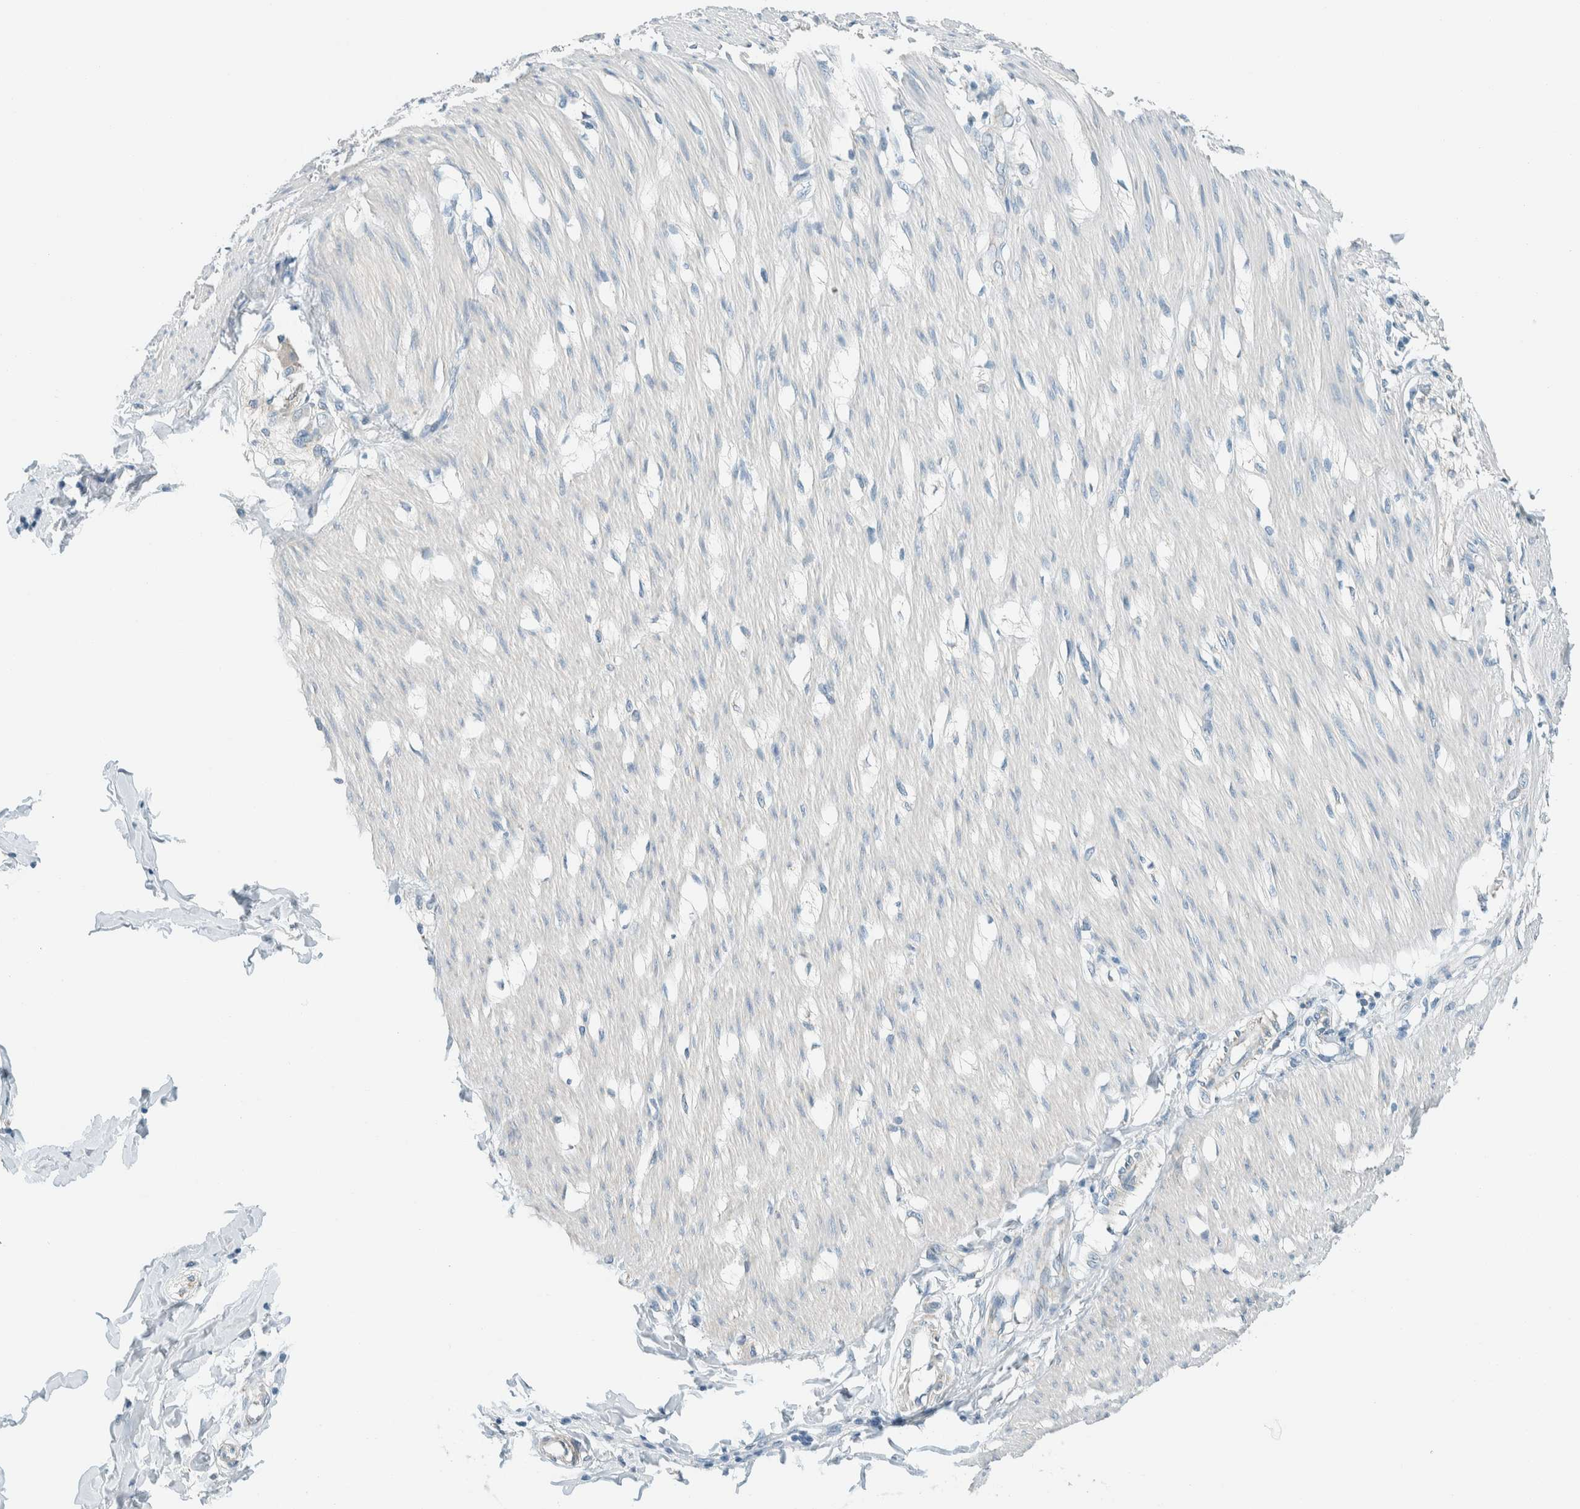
{"staining": {"intensity": "negative", "quantity": "none", "location": "none"}, "tissue": "smooth muscle", "cell_type": "Smooth muscle cells", "image_type": "normal", "snomed": [{"axis": "morphology", "description": "Normal tissue, NOS"}, {"axis": "morphology", "description": "Adenocarcinoma, NOS"}, {"axis": "topography", "description": "Smooth muscle"}, {"axis": "topography", "description": "Colon"}], "caption": "Immunohistochemistry micrograph of benign smooth muscle stained for a protein (brown), which shows no positivity in smooth muscle cells. Brightfield microscopy of immunohistochemistry (IHC) stained with DAB (3,3'-diaminobenzidine) (brown) and hematoxylin (blue), captured at high magnification.", "gene": "ALDH7A1", "patient": {"sex": "male", "age": 14}}